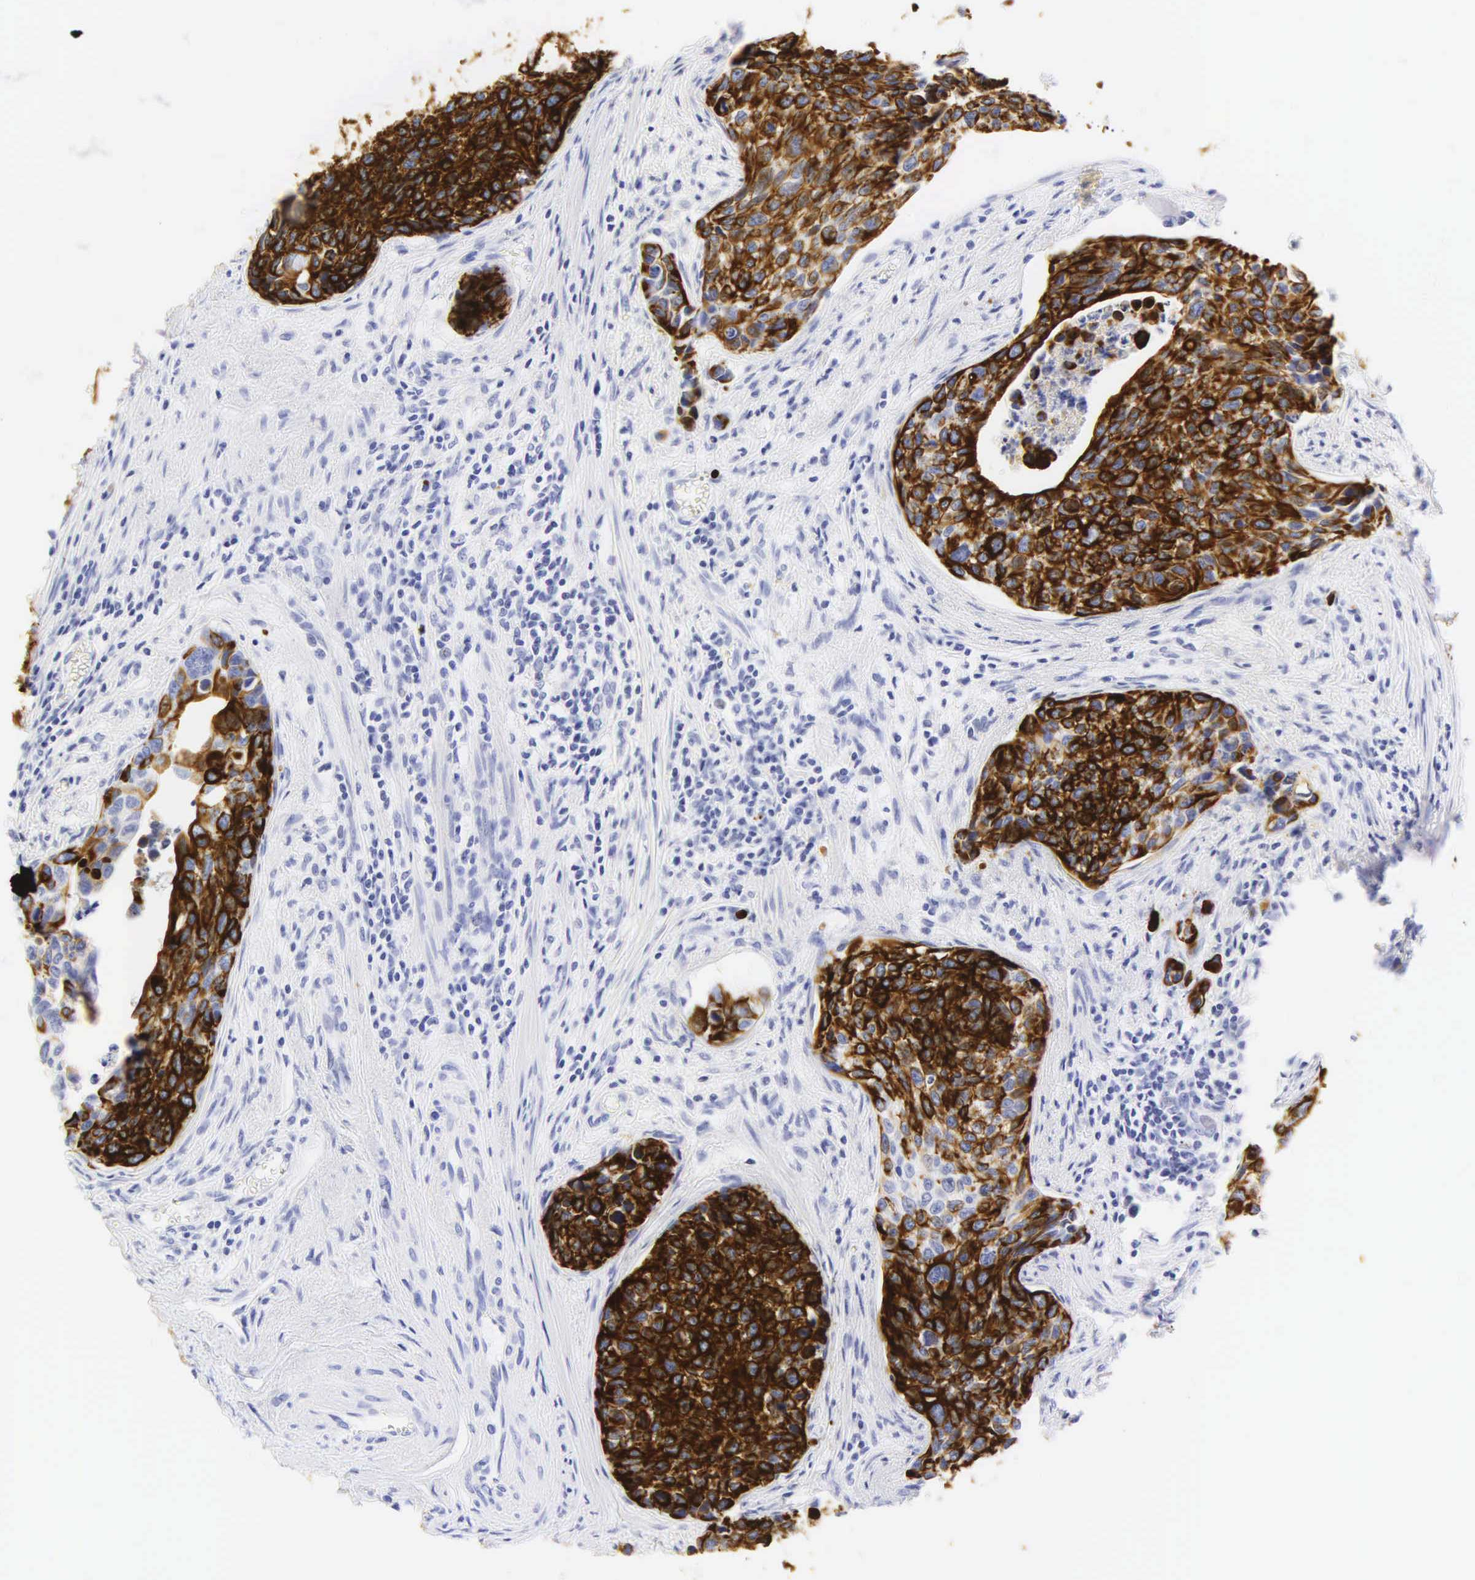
{"staining": {"intensity": "strong", "quantity": ">75%", "location": "cytoplasmic/membranous"}, "tissue": "urothelial cancer", "cell_type": "Tumor cells", "image_type": "cancer", "snomed": [{"axis": "morphology", "description": "Urothelial carcinoma, High grade"}, {"axis": "topography", "description": "Urinary bladder"}], "caption": "An IHC histopathology image of tumor tissue is shown. Protein staining in brown labels strong cytoplasmic/membranous positivity in high-grade urothelial carcinoma within tumor cells.", "gene": "KRT20", "patient": {"sex": "male", "age": 81}}